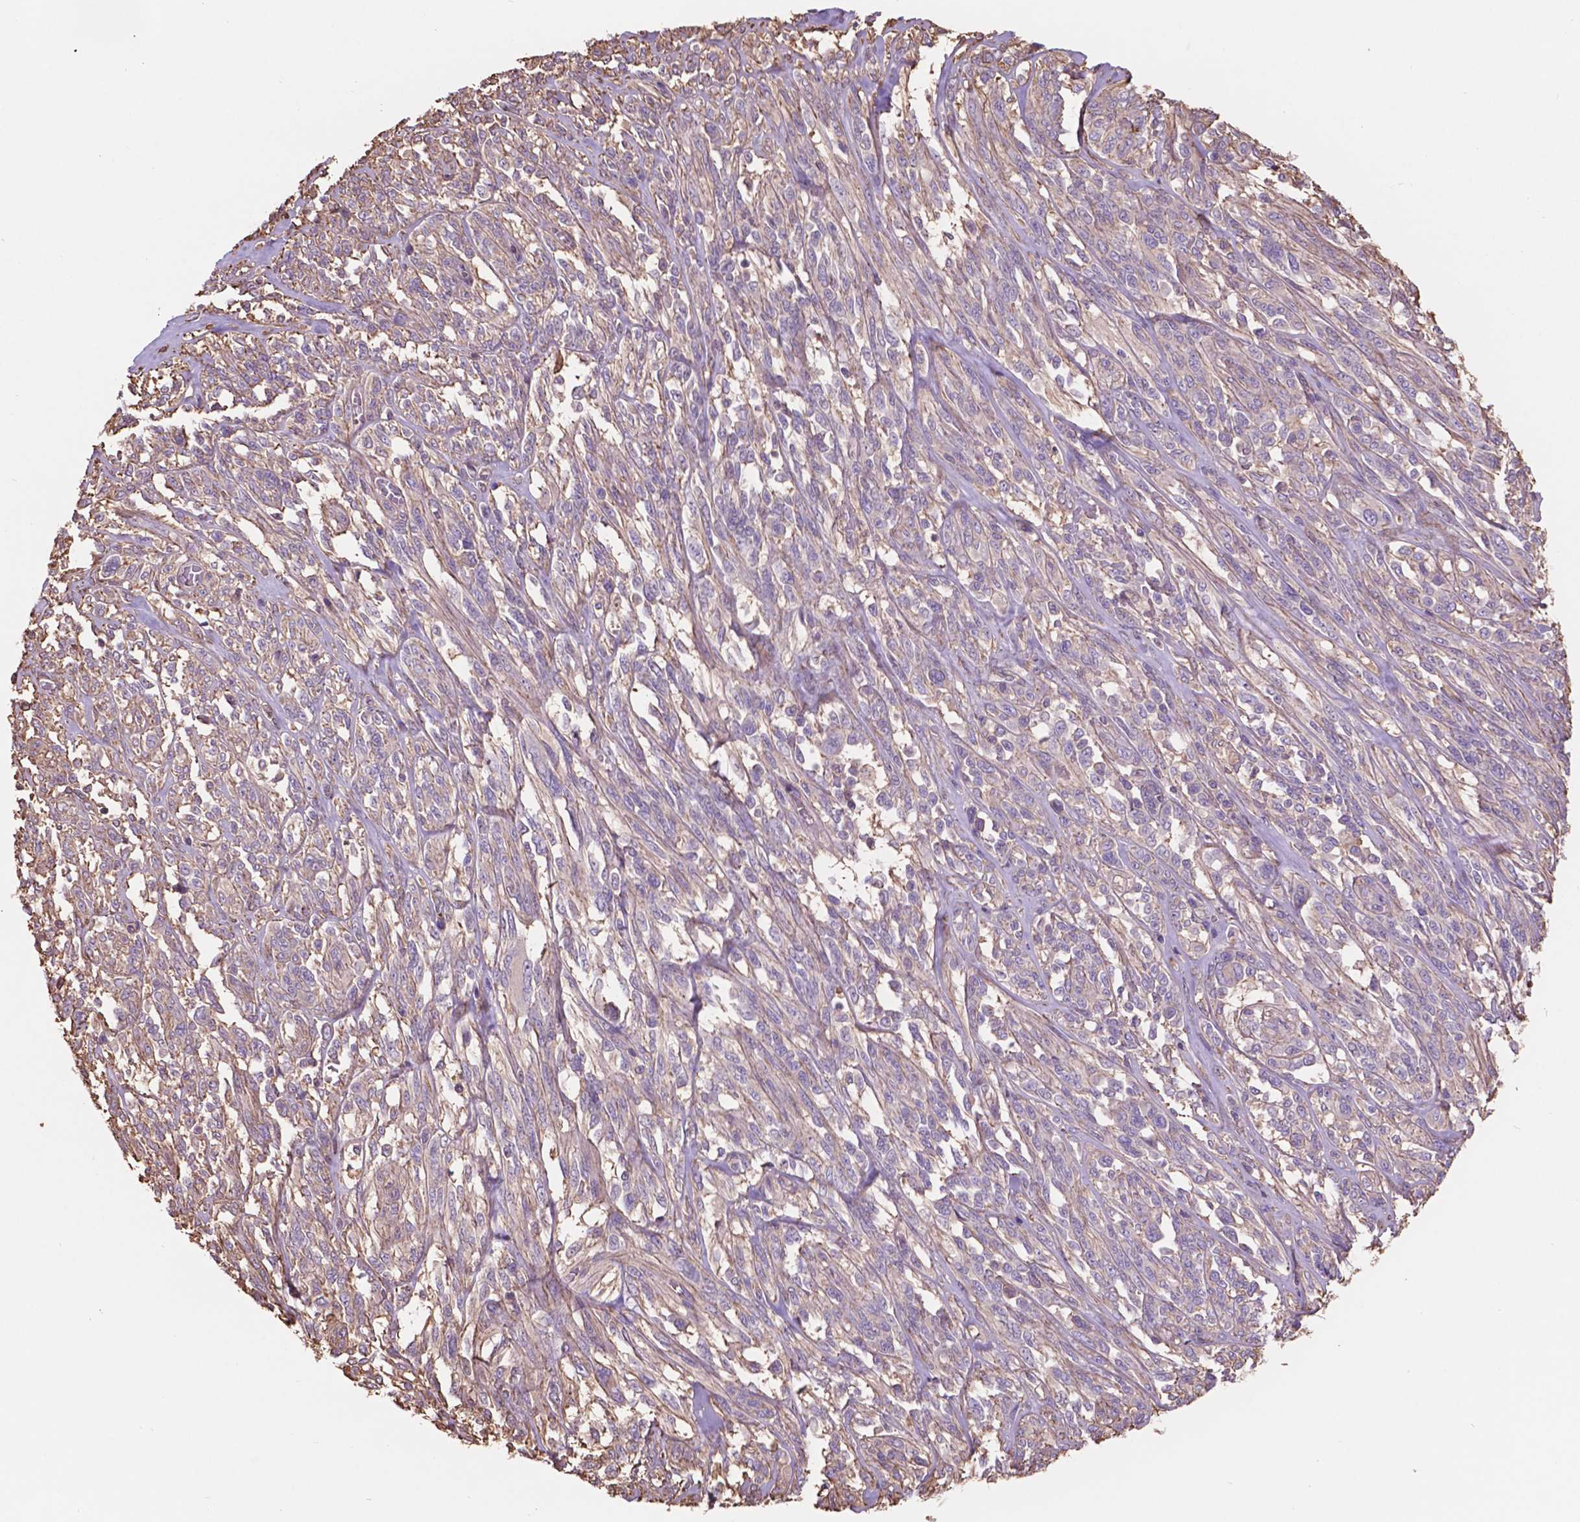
{"staining": {"intensity": "negative", "quantity": "none", "location": "none"}, "tissue": "melanoma", "cell_type": "Tumor cells", "image_type": "cancer", "snomed": [{"axis": "morphology", "description": "Malignant melanoma, NOS"}, {"axis": "topography", "description": "Skin"}], "caption": "The micrograph reveals no staining of tumor cells in melanoma.", "gene": "NIPA2", "patient": {"sex": "female", "age": 91}}